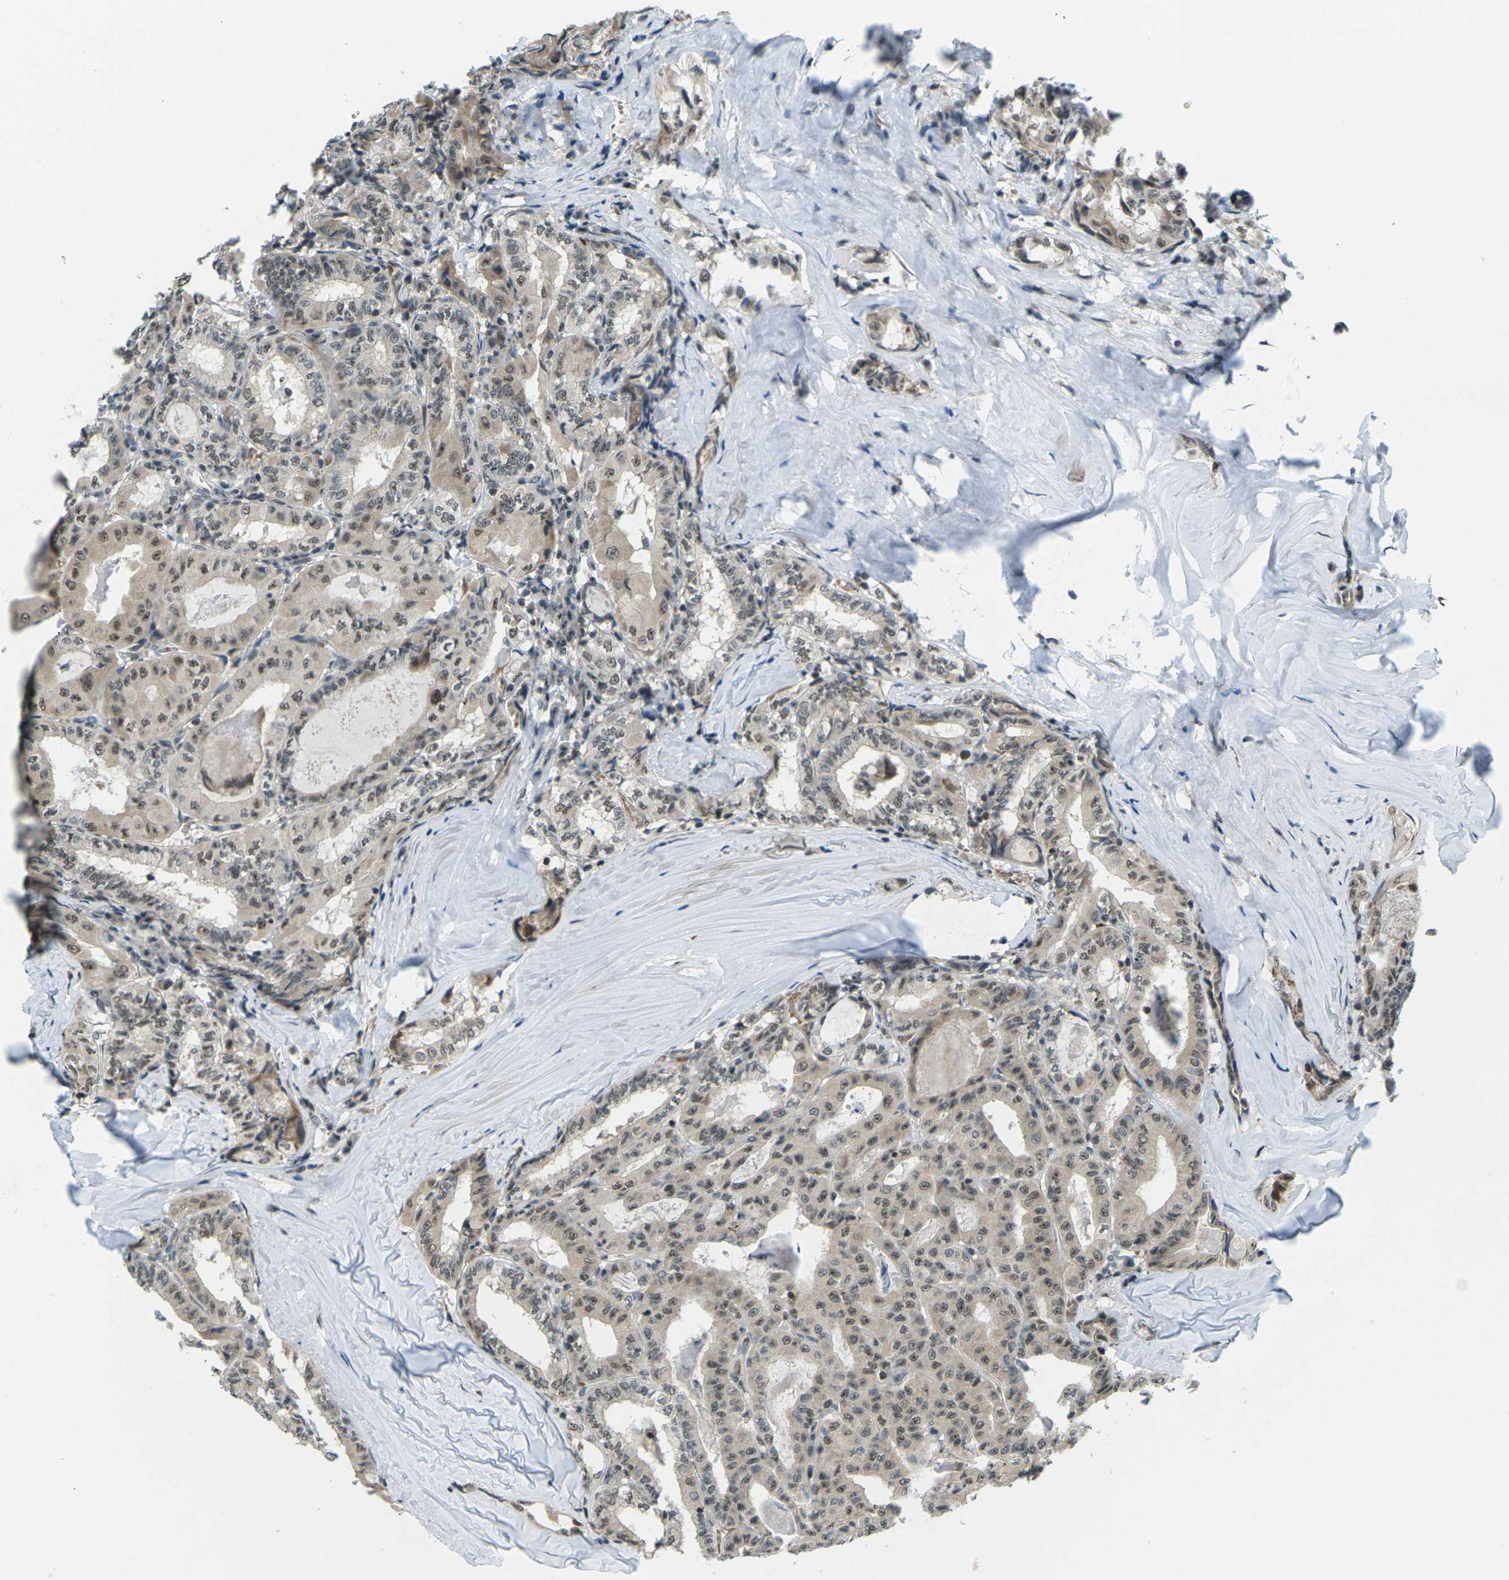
{"staining": {"intensity": "moderate", "quantity": ">75%", "location": "nuclear"}, "tissue": "thyroid cancer", "cell_type": "Tumor cells", "image_type": "cancer", "snomed": [{"axis": "morphology", "description": "Papillary adenocarcinoma, NOS"}, {"axis": "topography", "description": "Thyroid gland"}], "caption": "IHC (DAB) staining of papillary adenocarcinoma (thyroid) shows moderate nuclear protein expression in approximately >75% of tumor cells.", "gene": "UBE2S", "patient": {"sex": "female", "age": 42}}